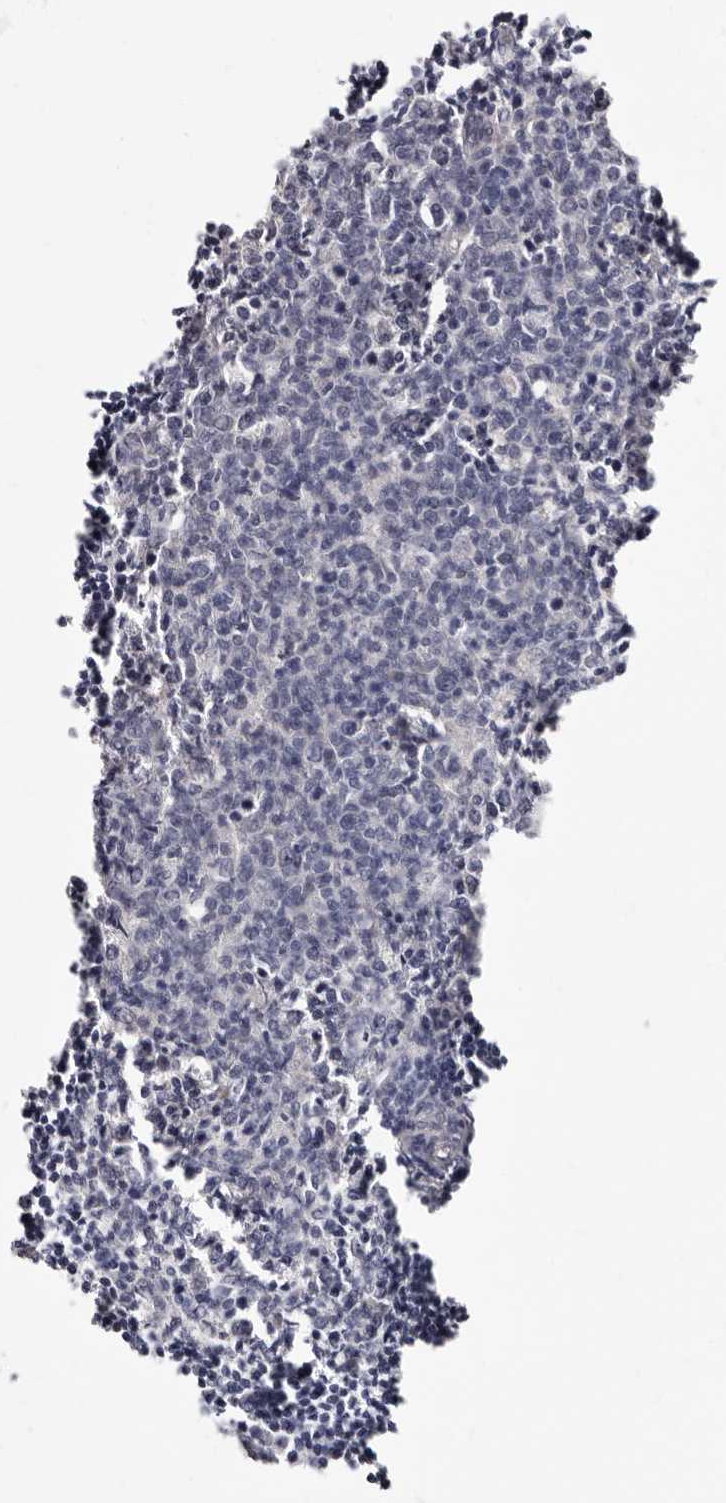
{"staining": {"intensity": "negative", "quantity": "none", "location": "none"}, "tissue": "lymph node", "cell_type": "Germinal center cells", "image_type": "normal", "snomed": [{"axis": "morphology", "description": "Normal tissue, NOS"}, {"axis": "morphology", "description": "Malignant melanoma, Metastatic site"}, {"axis": "topography", "description": "Lymph node"}], "caption": "A high-resolution photomicrograph shows immunohistochemistry (IHC) staining of unremarkable lymph node, which displays no significant expression in germinal center cells.", "gene": "KLHL4", "patient": {"sex": "male", "age": 41}}